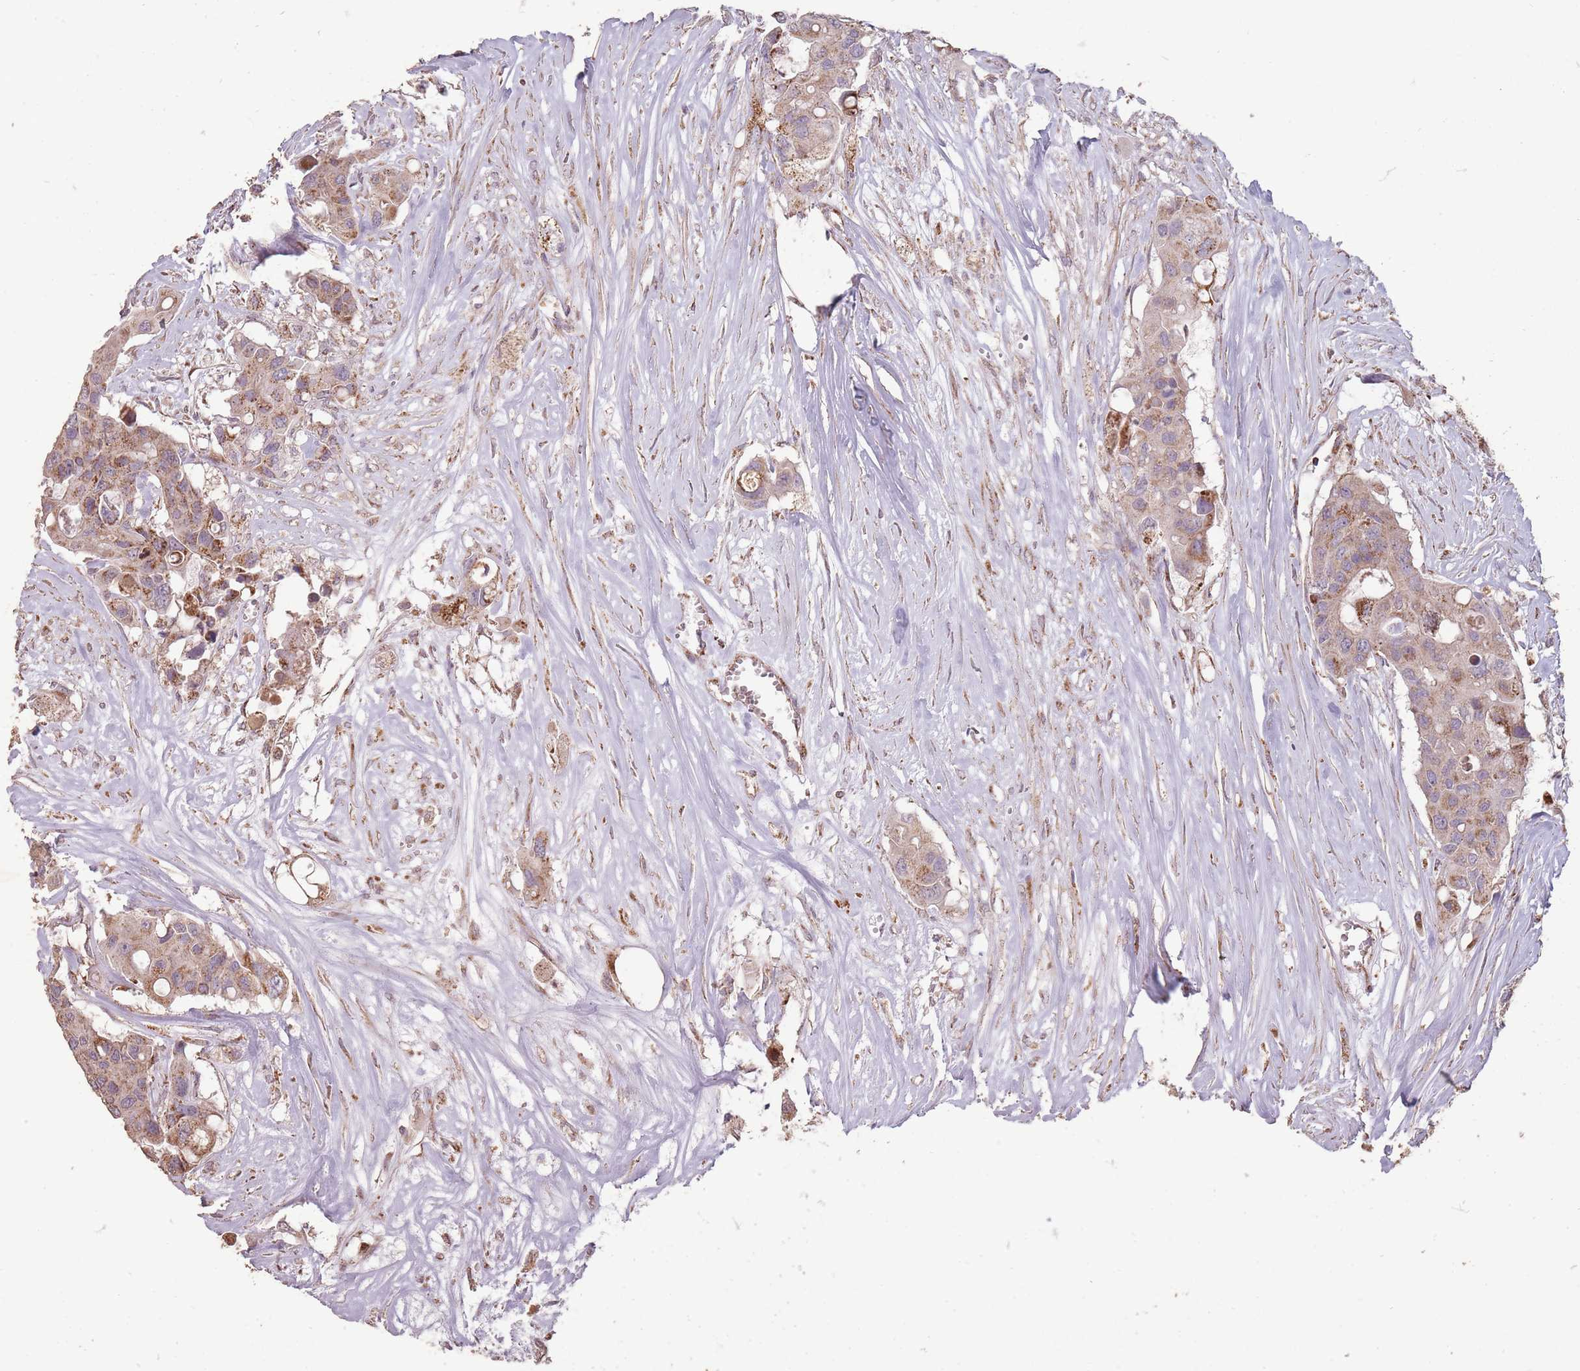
{"staining": {"intensity": "weak", "quantity": ">75%", "location": "cytoplasmic/membranous"}, "tissue": "colorectal cancer", "cell_type": "Tumor cells", "image_type": "cancer", "snomed": [{"axis": "morphology", "description": "Adenocarcinoma, NOS"}, {"axis": "topography", "description": "Colon"}], "caption": "Weak cytoplasmic/membranous positivity for a protein is identified in approximately >75% of tumor cells of adenocarcinoma (colorectal) using IHC.", "gene": "CNOT8", "patient": {"sex": "male", "age": 77}}